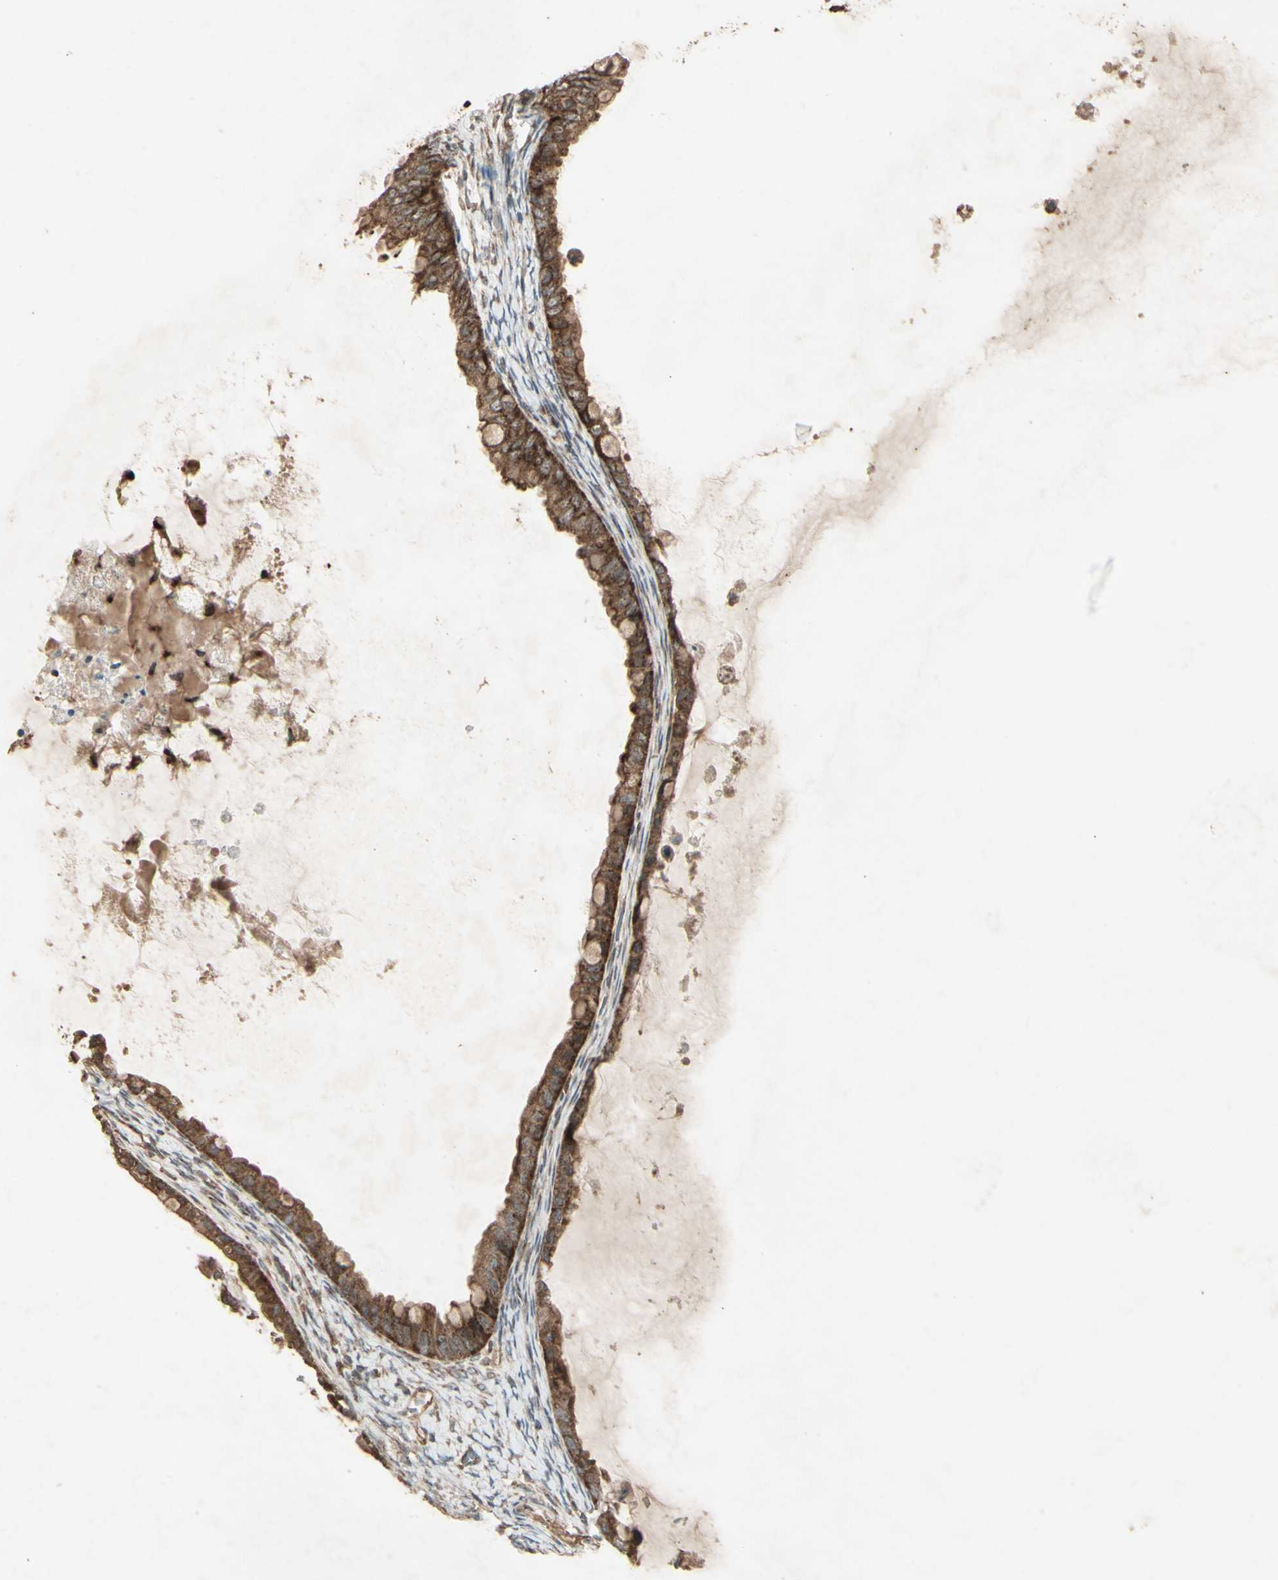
{"staining": {"intensity": "strong", "quantity": ">75%", "location": "cytoplasmic/membranous"}, "tissue": "ovarian cancer", "cell_type": "Tumor cells", "image_type": "cancer", "snomed": [{"axis": "morphology", "description": "Cystadenocarcinoma, mucinous, NOS"}, {"axis": "topography", "description": "Ovary"}], "caption": "Tumor cells demonstrate high levels of strong cytoplasmic/membranous staining in approximately >75% of cells in human mucinous cystadenocarcinoma (ovarian). The protein of interest is stained brown, and the nuclei are stained in blue (DAB (3,3'-diaminobenzidine) IHC with brightfield microscopy, high magnification).", "gene": "AP1G1", "patient": {"sex": "female", "age": 80}}